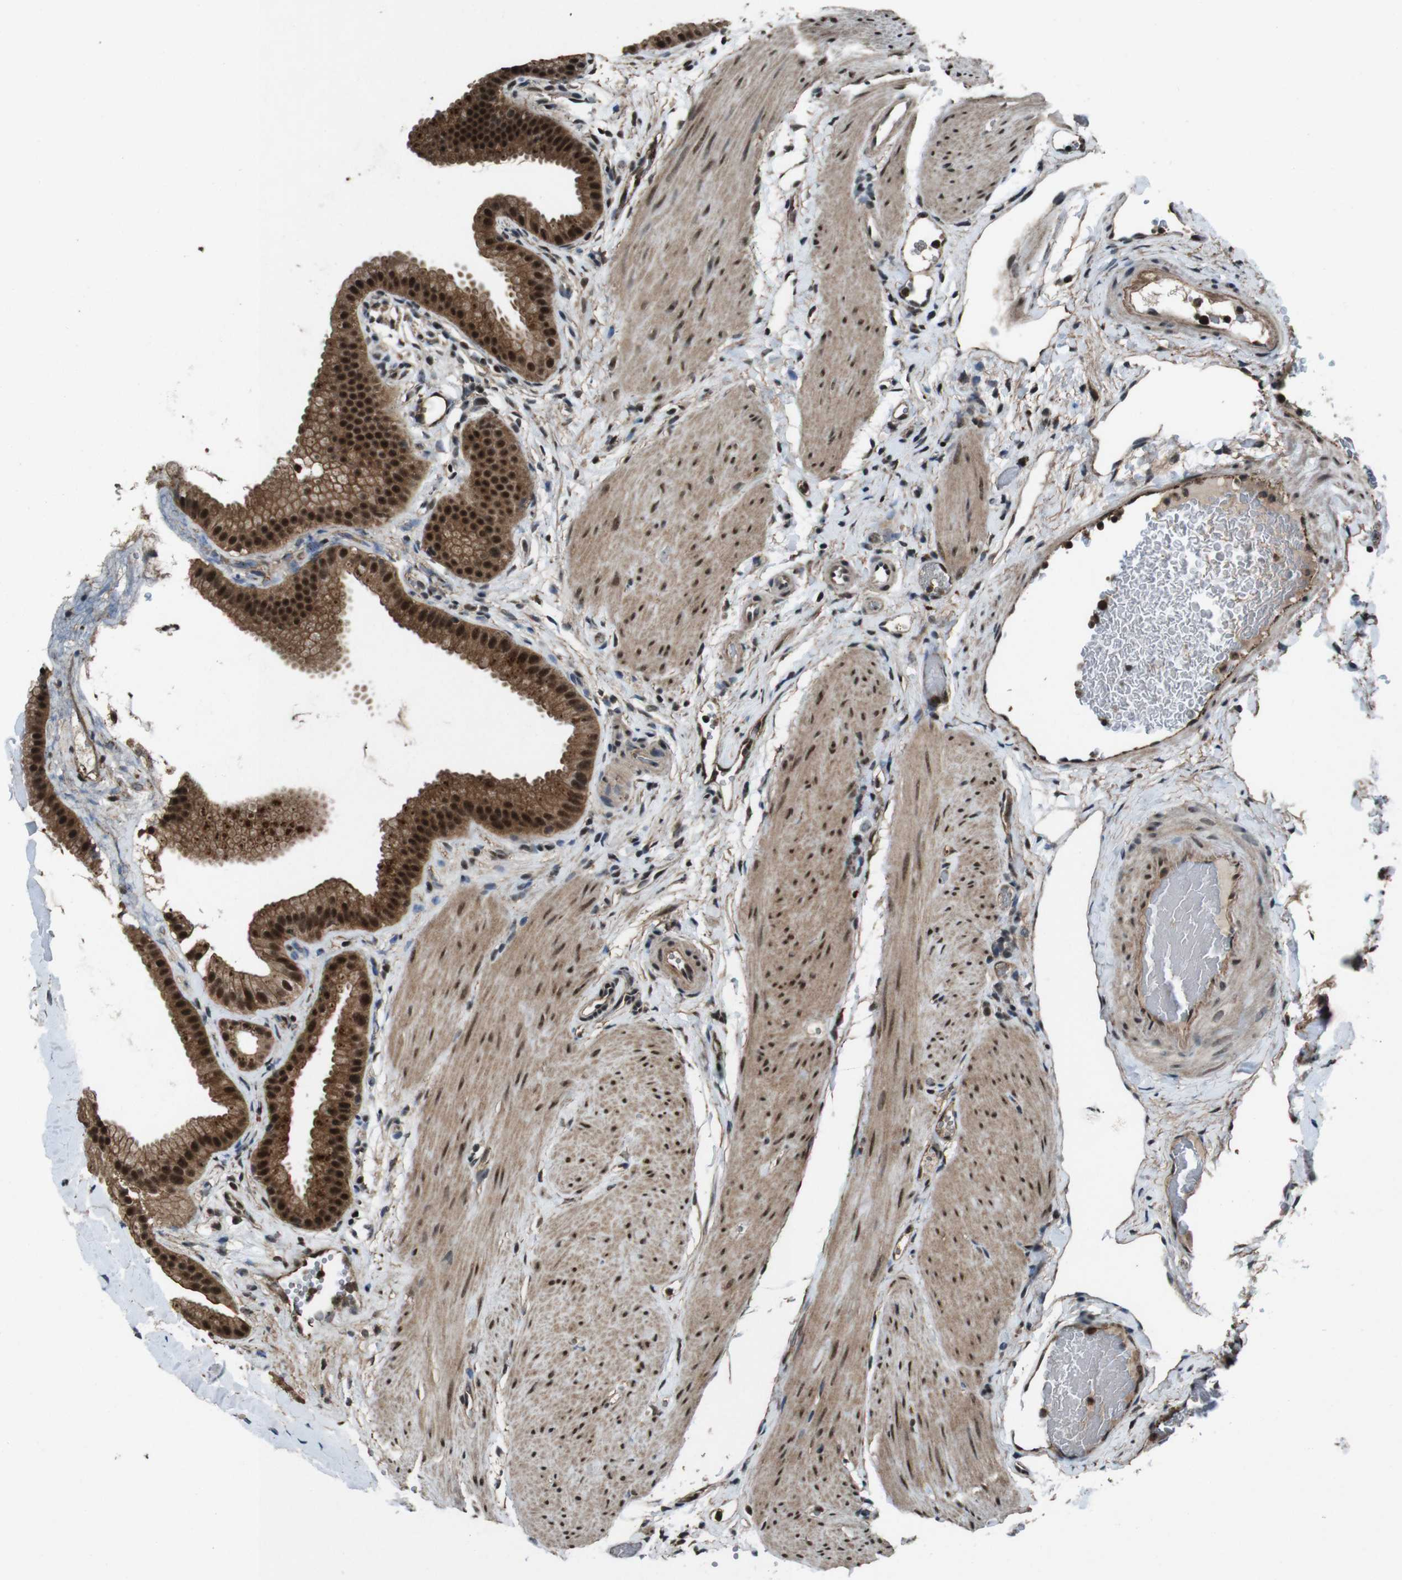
{"staining": {"intensity": "strong", "quantity": ">75%", "location": "cytoplasmic/membranous,nuclear"}, "tissue": "gallbladder", "cell_type": "Glandular cells", "image_type": "normal", "snomed": [{"axis": "morphology", "description": "Normal tissue, NOS"}, {"axis": "topography", "description": "Gallbladder"}], "caption": "Gallbladder stained with DAB (3,3'-diaminobenzidine) IHC exhibits high levels of strong cytoplasmic/membranous,nuclear positivity in about >75% of glandular cells. (IHC, brightfield microscopy, high magnification).", "gene": "NR4A2", "patient": {"sex": "female", "age": 64}}